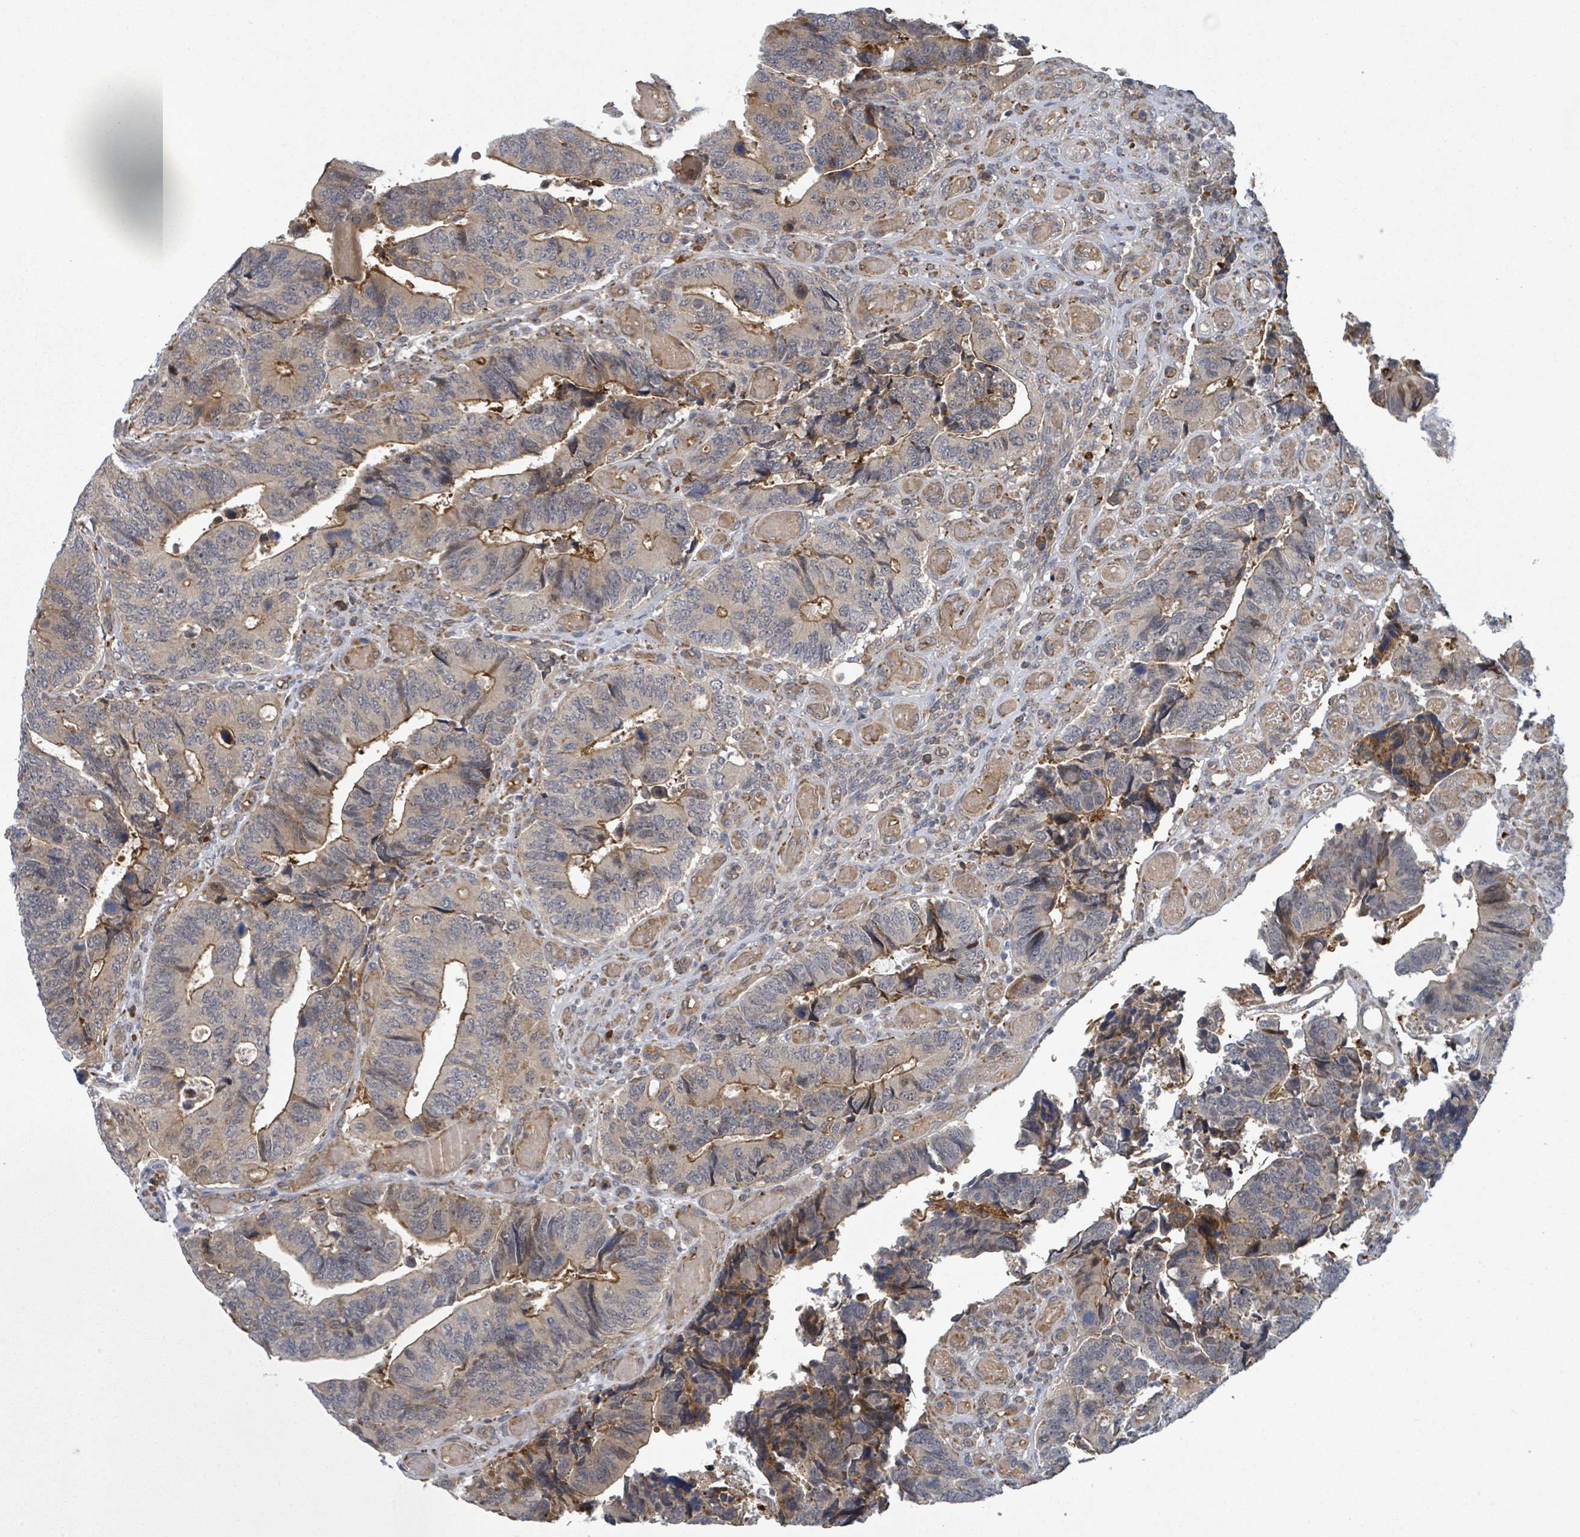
{"staining": {"intensity": "moderate", "quantity": "25%-75%", "location": "cytoplasmic/membranous"}, "tissue": "colorectal cancer", "cell_type": "Tumor cells", "image_type": "cancer", "snomed": [{"axis": "morphology", "description": "Adenocarcinoma, NOS"}, {"axis": "topography", "description": "Colon"}], "caption": "There is medium levels of moderate cytoplasmic/membranous expression in tumor cells of colorectal cancer, as demonstrated by immunohistochemical staining (brown color).", "gene": "SHROOM2", "patient": {"sex": "male", "age": 87}}